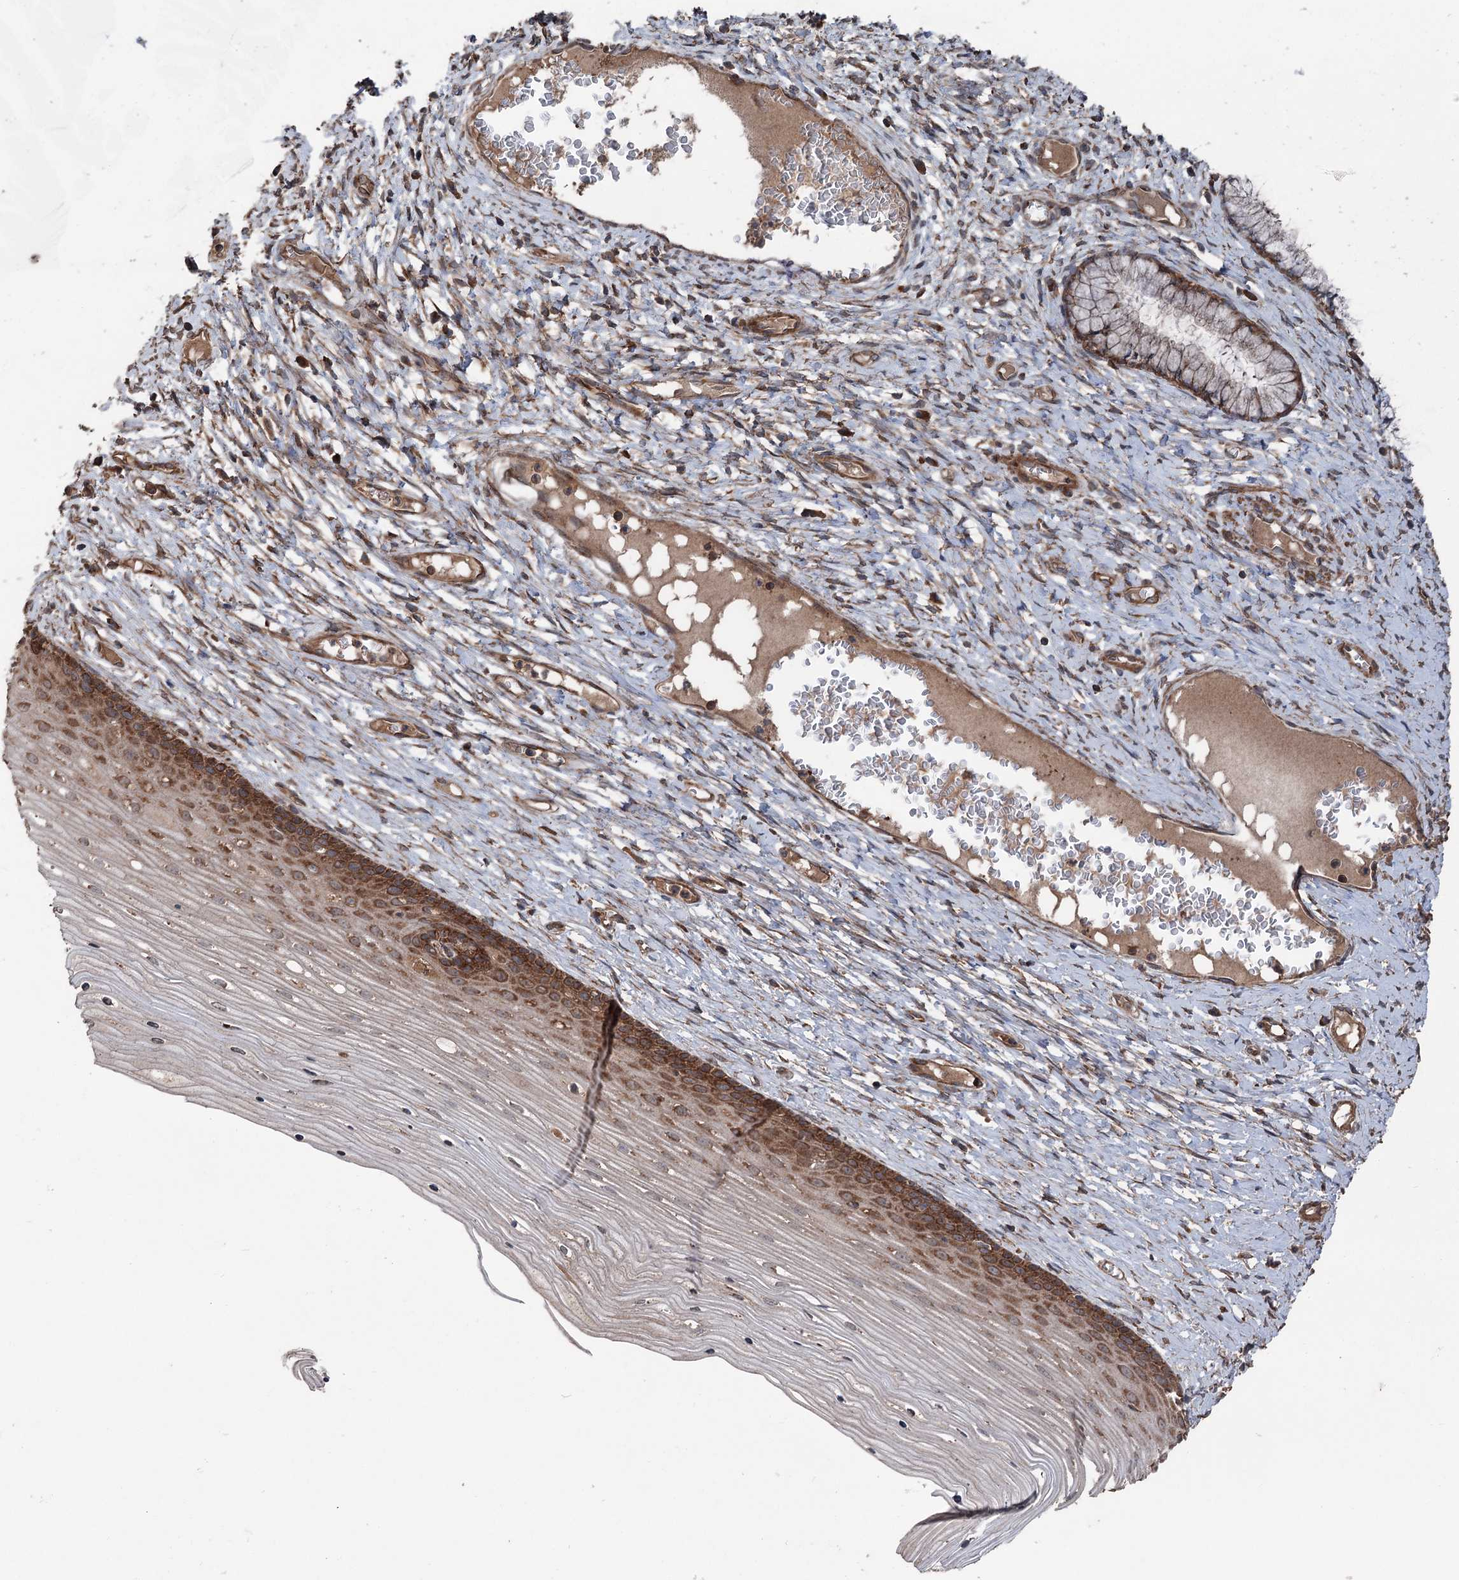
{"staining": {"intensity": "weak", "quantity": "25%-75%", "location": "cytoplasmic/membranous"}, "tissue": "cervix", "cell_type": "Glandular cells", "image_type": "normal", "snomed": [{"axis": "morphology", "description": "Normal tissue, NOS"}, {"axis": "topography", "description": "Cervix"}], "caption": "Protein expression analysis of unremarkable cervix demonstrates weak cytoplasmic/membranous staining in about 25%-75% of glandular cells.", "gene": "RNF214", "patient": {"sex": "female", "age": 42}}